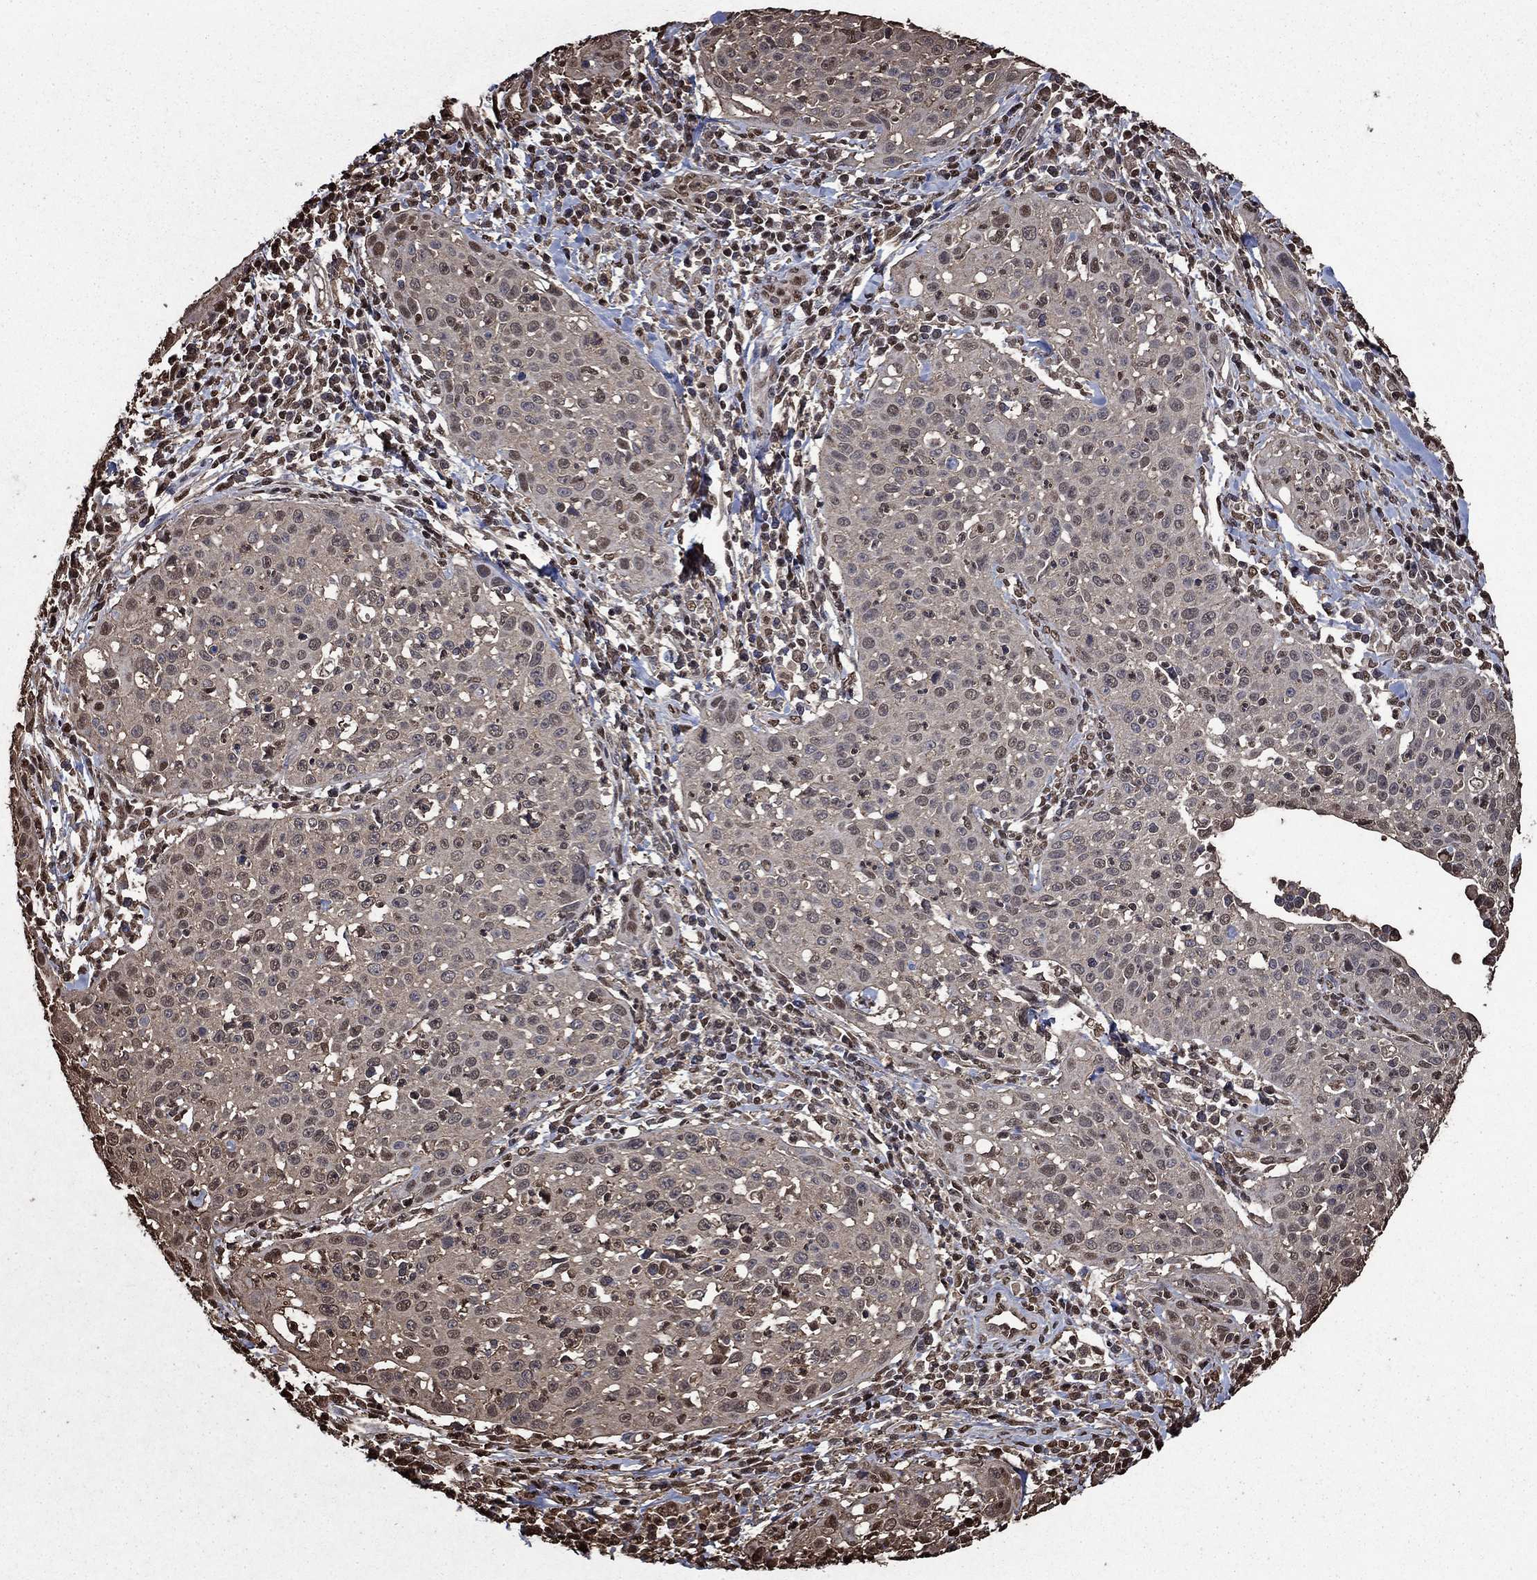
{"staining": {"intensity": "weak", "quantity": "<25%", "location": "cytoplasmic/membranous,nuclear"}, "tissue": "cervical cancer", "cell_type": "Tumor cells", "image_type": "cancer", "snomed": [{"axis": "morphology", "description": "Squamous cell carcinoma, NOS"}, {"axis": "topography", "description": "Cervix"}], "caption": "The immunohistochemistry (IHC) image has no significant positivity in tumor cells of cervical cancer (squamous cell carcinoma) tissue.", "gene": "GAPDH", "patient": {"sex": "female", "age": 26}}